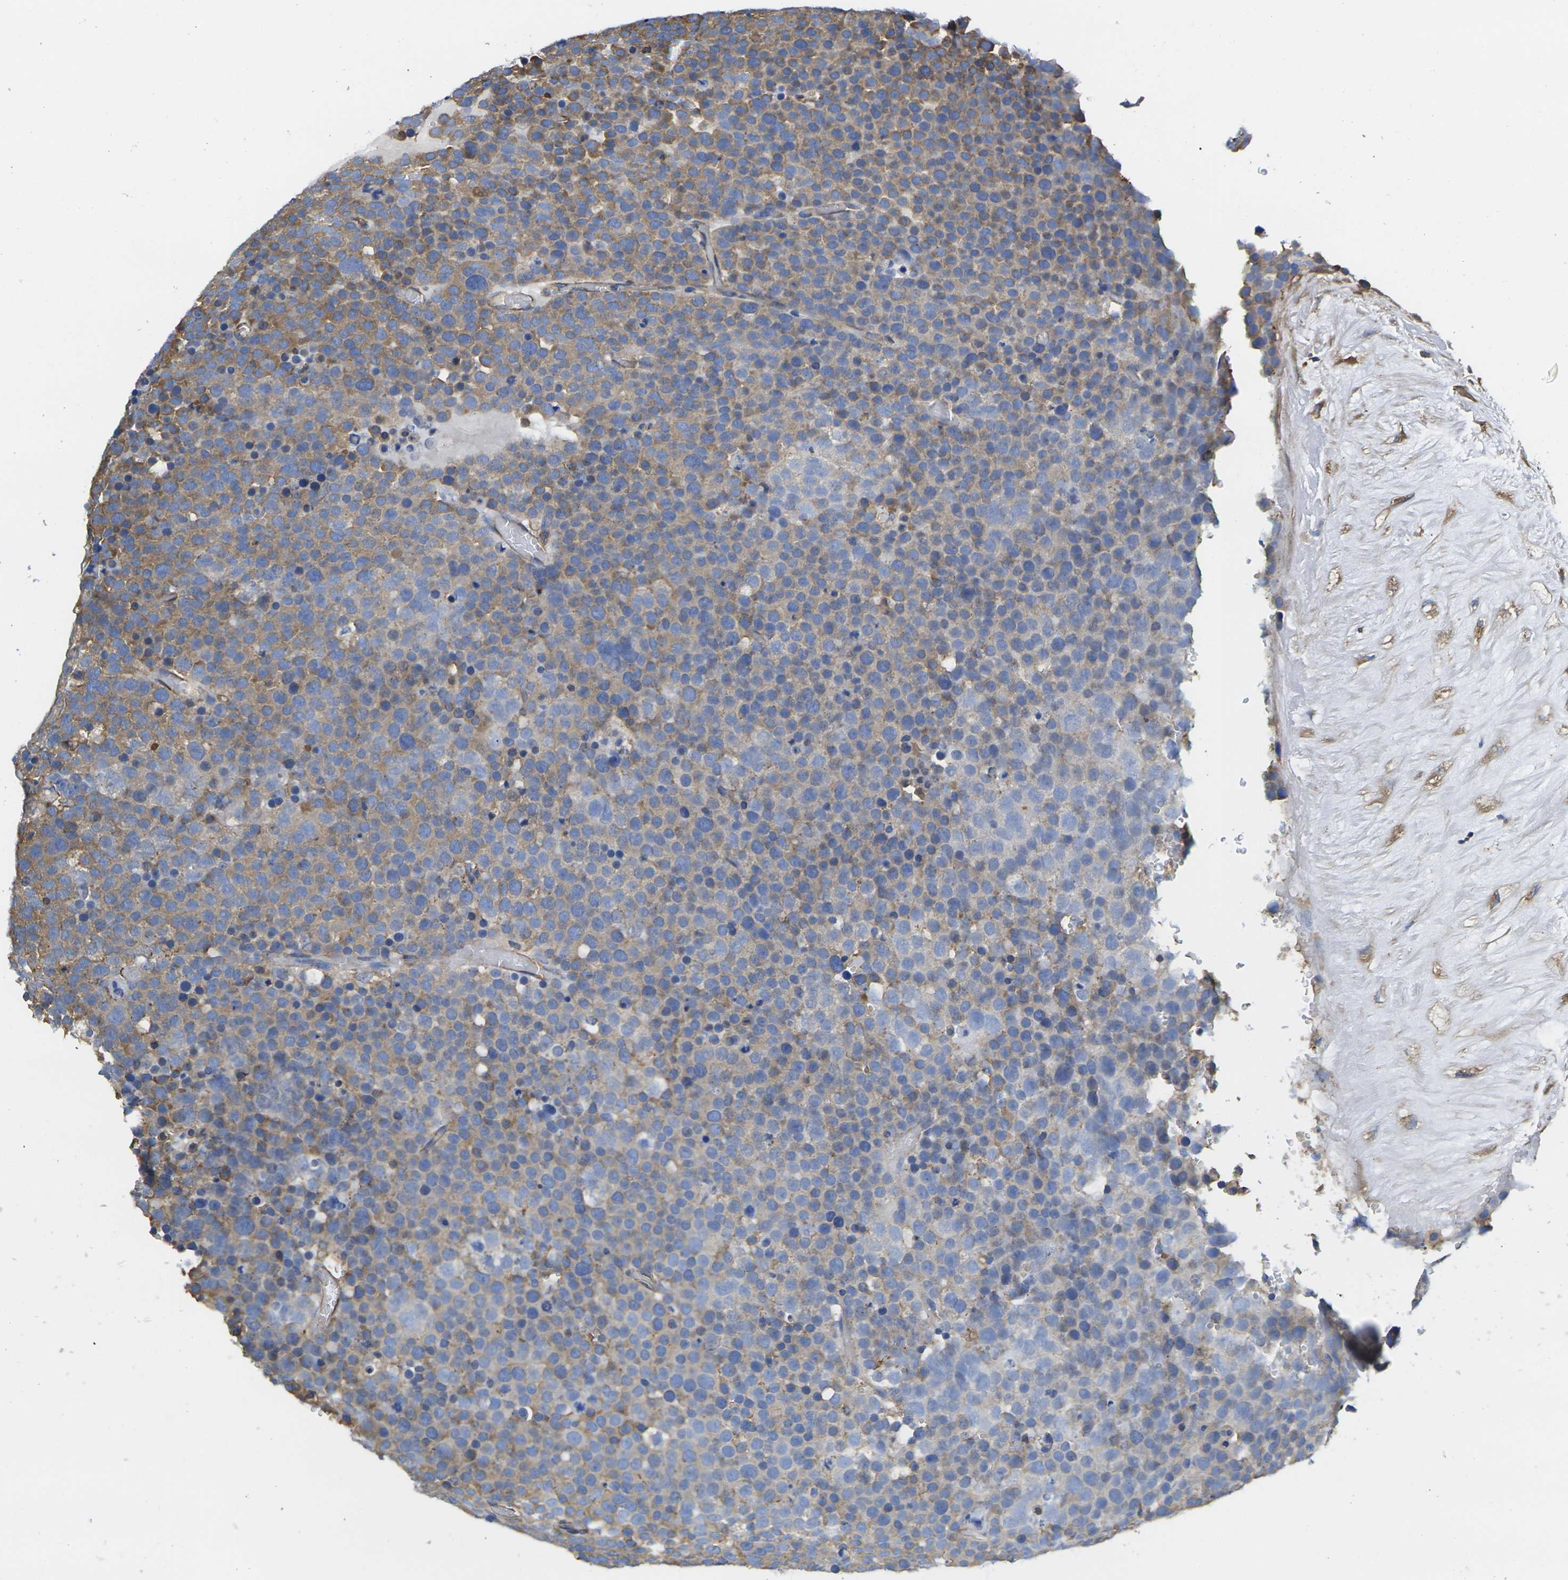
{"staining": {"intensity": "moderate", "quantity": "25%-75%", "location": "cytoplasmic/membranous"}, "tissue": "testis cancer", "cell_type": "Tumor cells", "image_type": "cancer", "snomed": [{"axis": "morphology", "description": "Seminoma, NOS"}, {"axis": "topography", "description": "Testis"}], "caption": "Protein expression analysis of testis seminoma displays moderate cytoplasmic/membranous positivity in approximately 25%-75% of tumor cells.", "gene": "FAM110D", "patient": {"sex": "male", "age": 71}}